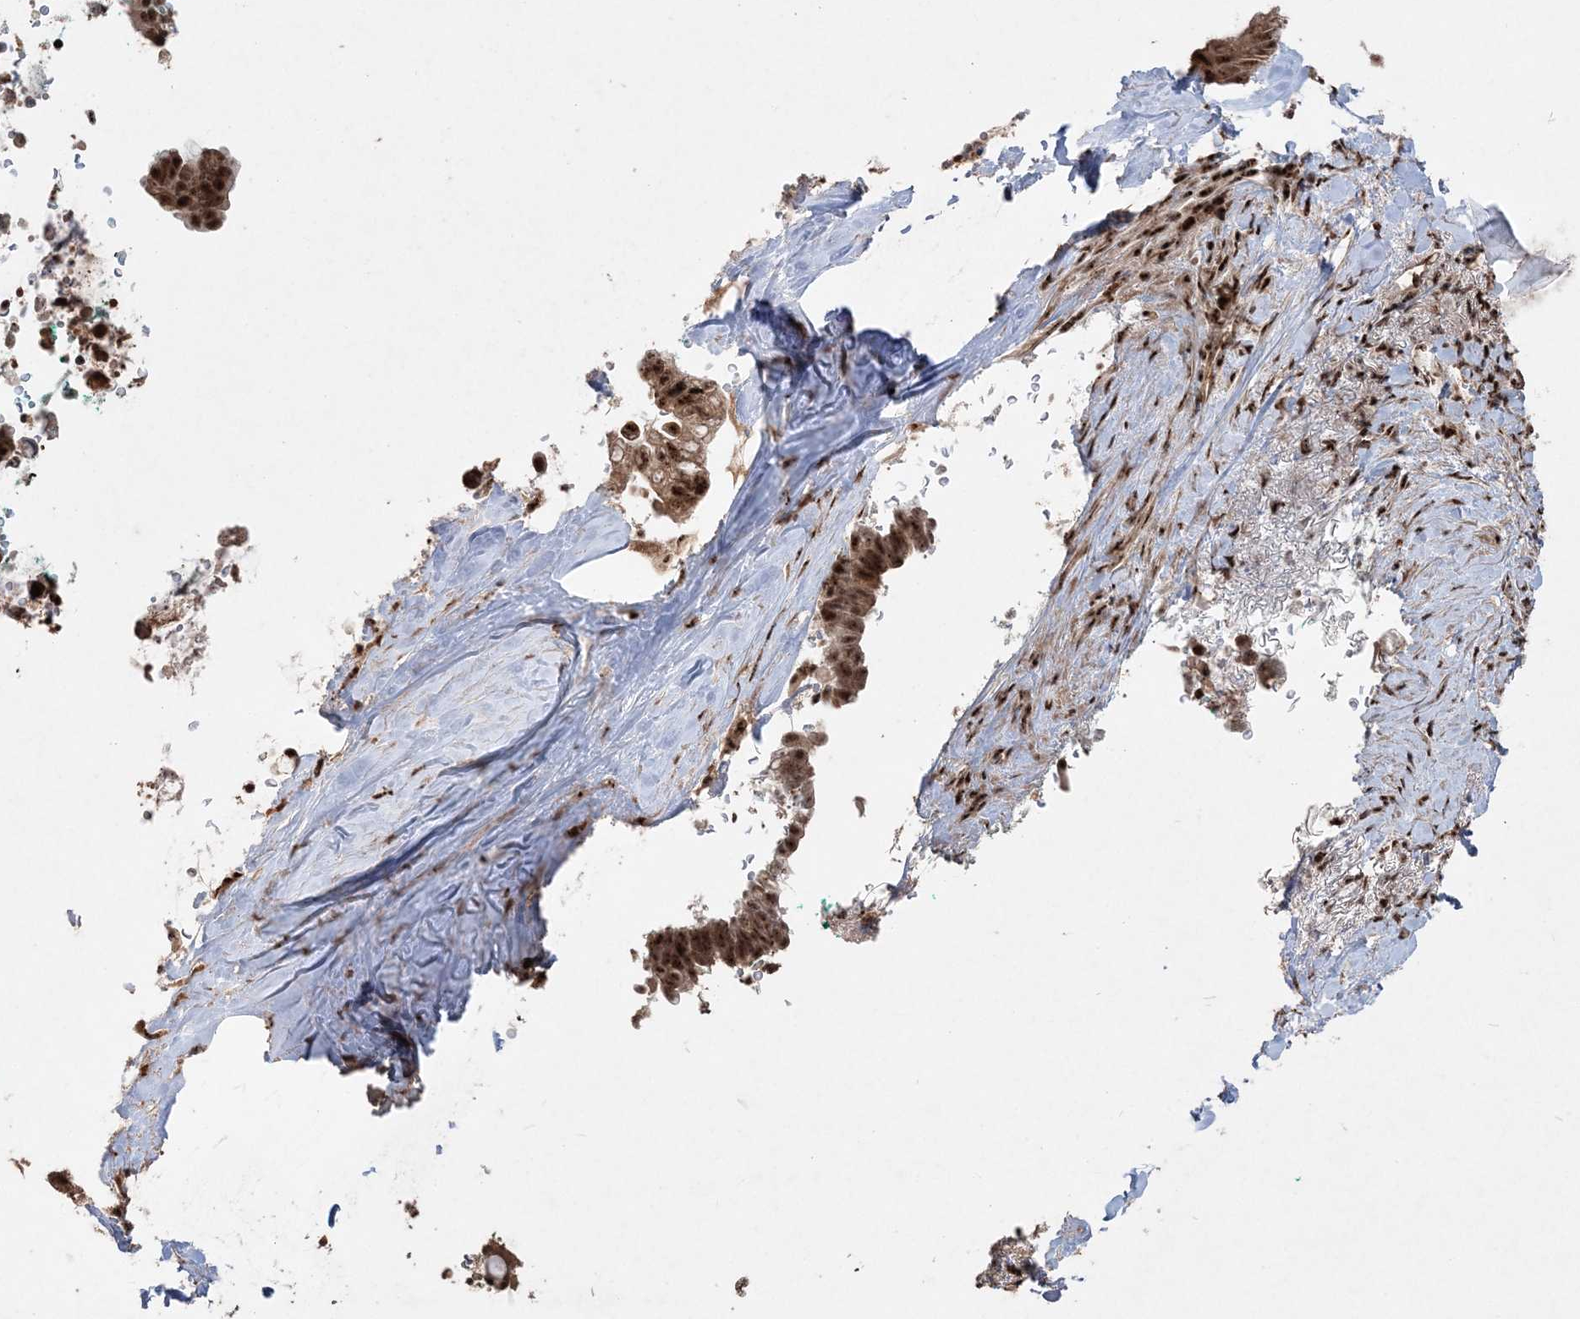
{"staining": {"intensity": "strong", "quantity": ">75%", "location": "nuclear"}, "tissue": "pancreatic cancer", "cell_type": "Tumor cells", "image_type": "cancer", "snomed": [{"axis": "morphology", "description": "Adenocarcinoma, NOS"}, {"axis": "topography", "description": "Pancreas"}], "caption": "This is a photomicrograph of immunohistochemistry staining of pancreatic cancer (adenocarcinoma), which shows strong staining in the nuclear of tumor cells.", "gene": "RBM17", "patient": {"sex": "female", "age": 72}}